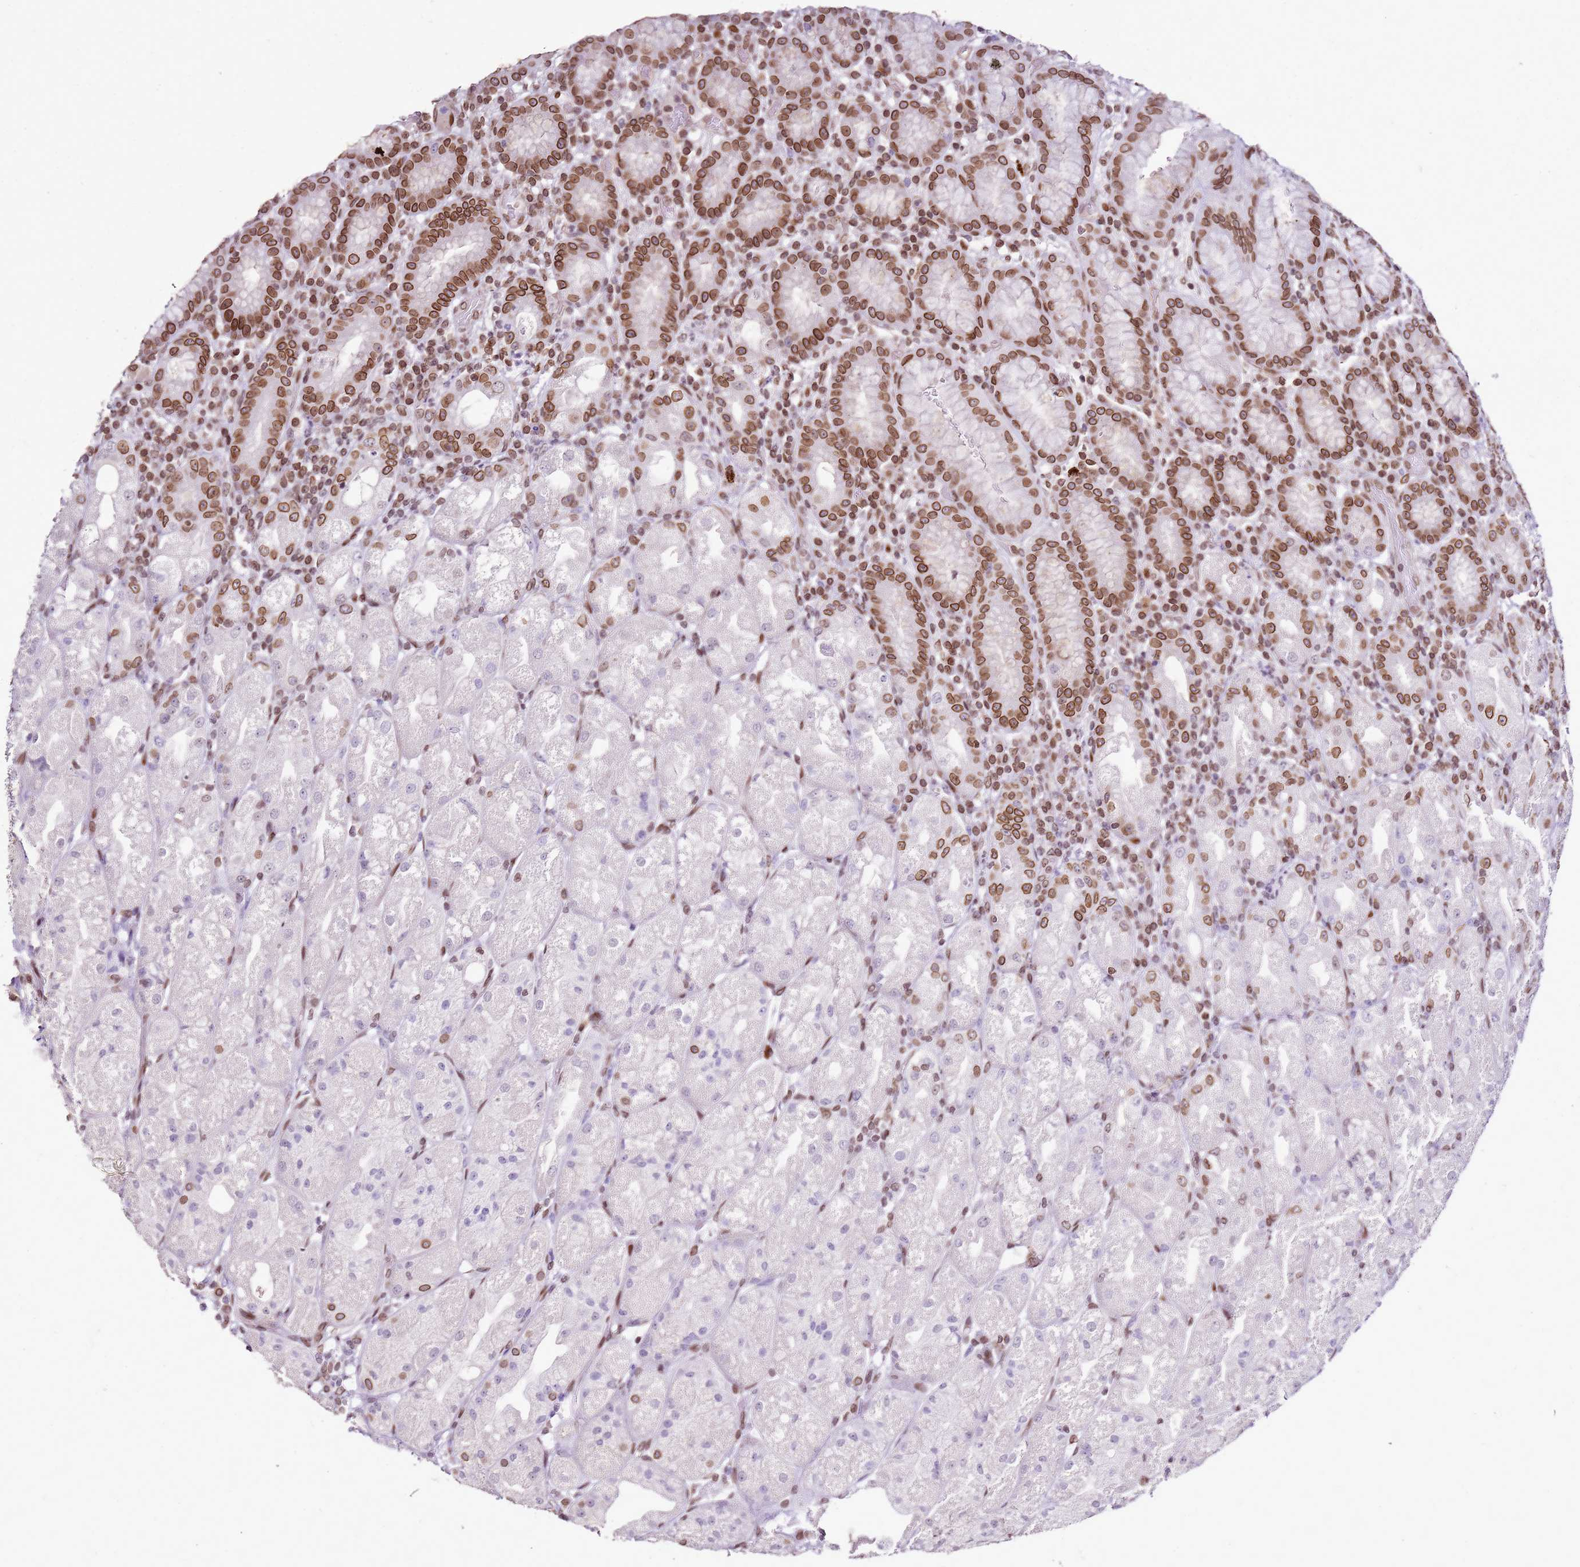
{"staining": {"intensity": "strong", "quantity": "25%-75%", "location": "cytoplasmic/membranous,nuclear"}, "tissue": "stomach", "cell_type": "Glandular cells", "image_type": "normal", "snomed": [{"axis": "morphology", "description": "Normal tissue, NOS"}, {"axis": "topography", "description": "Stomach, upper"}], "caption": "Immunohistochemistry (IHC) of normal human stomach reveals high levels of strong cytoplasmic/membranous,nuclear staining in about 25%-75% of glandular cells.", "gene": "POU6F1", "patient": {"sex": "male", "age": 52}}